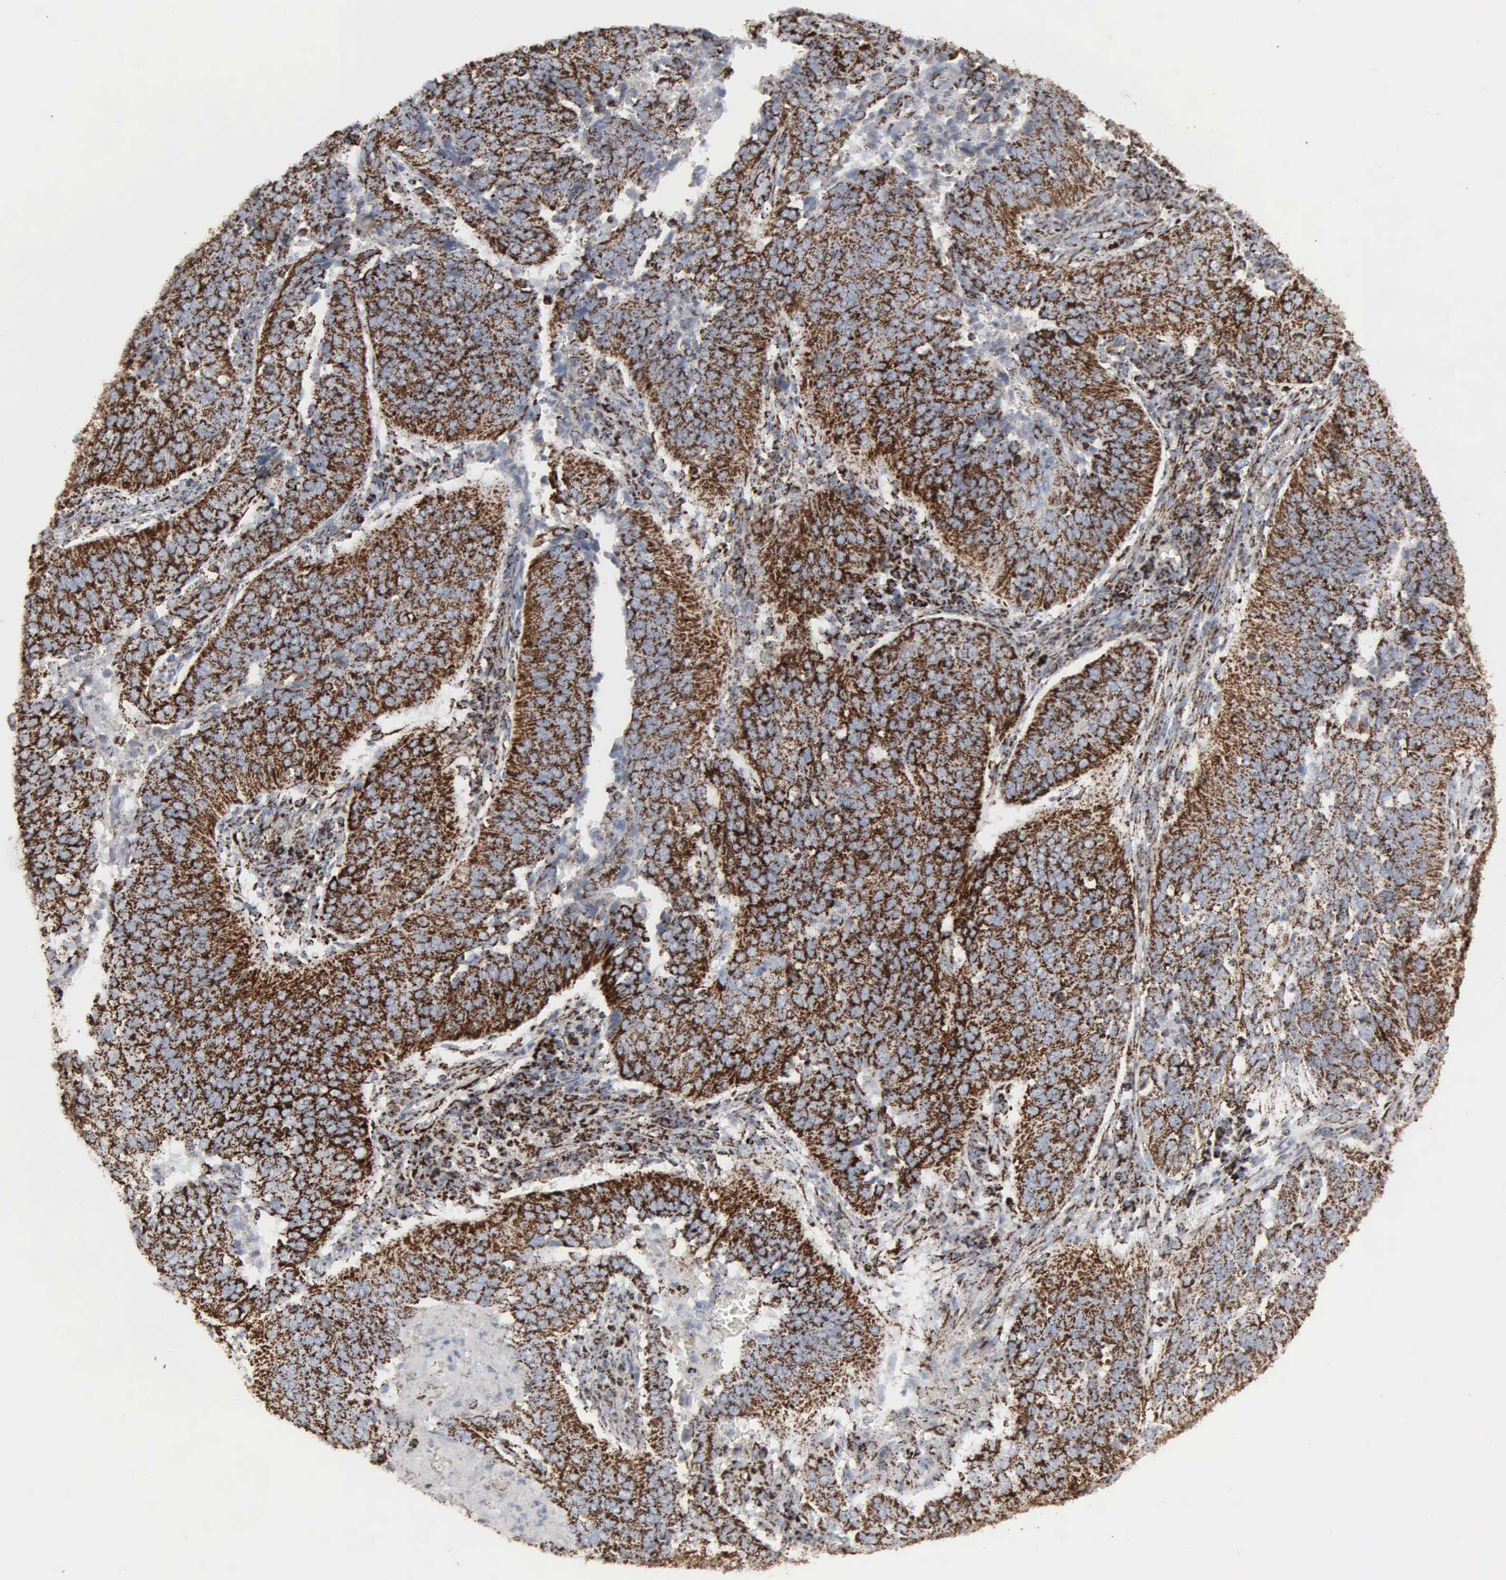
{"staining": {"intensity": "strong", "quantity": ">75%", "location": "cytoplasmic/membranous"}, "tissue": "cervical cancer", "cell_type": "Tumor cells", "image_type": "cancer", "snomed": [{"axis": "morphology", "description": "Squamous cell carcinoma, NOS"}, {"axis": "topography", "description": "Cervix"}], "caption": "This is a micrograph of IHC staining of squamous cell carcinoma (cervical), which shows strong staining in the cytoplasmic/membranous of tumor cells.", "gene": "HSPA9", "patient": {"sex": "female", "age": 39}}